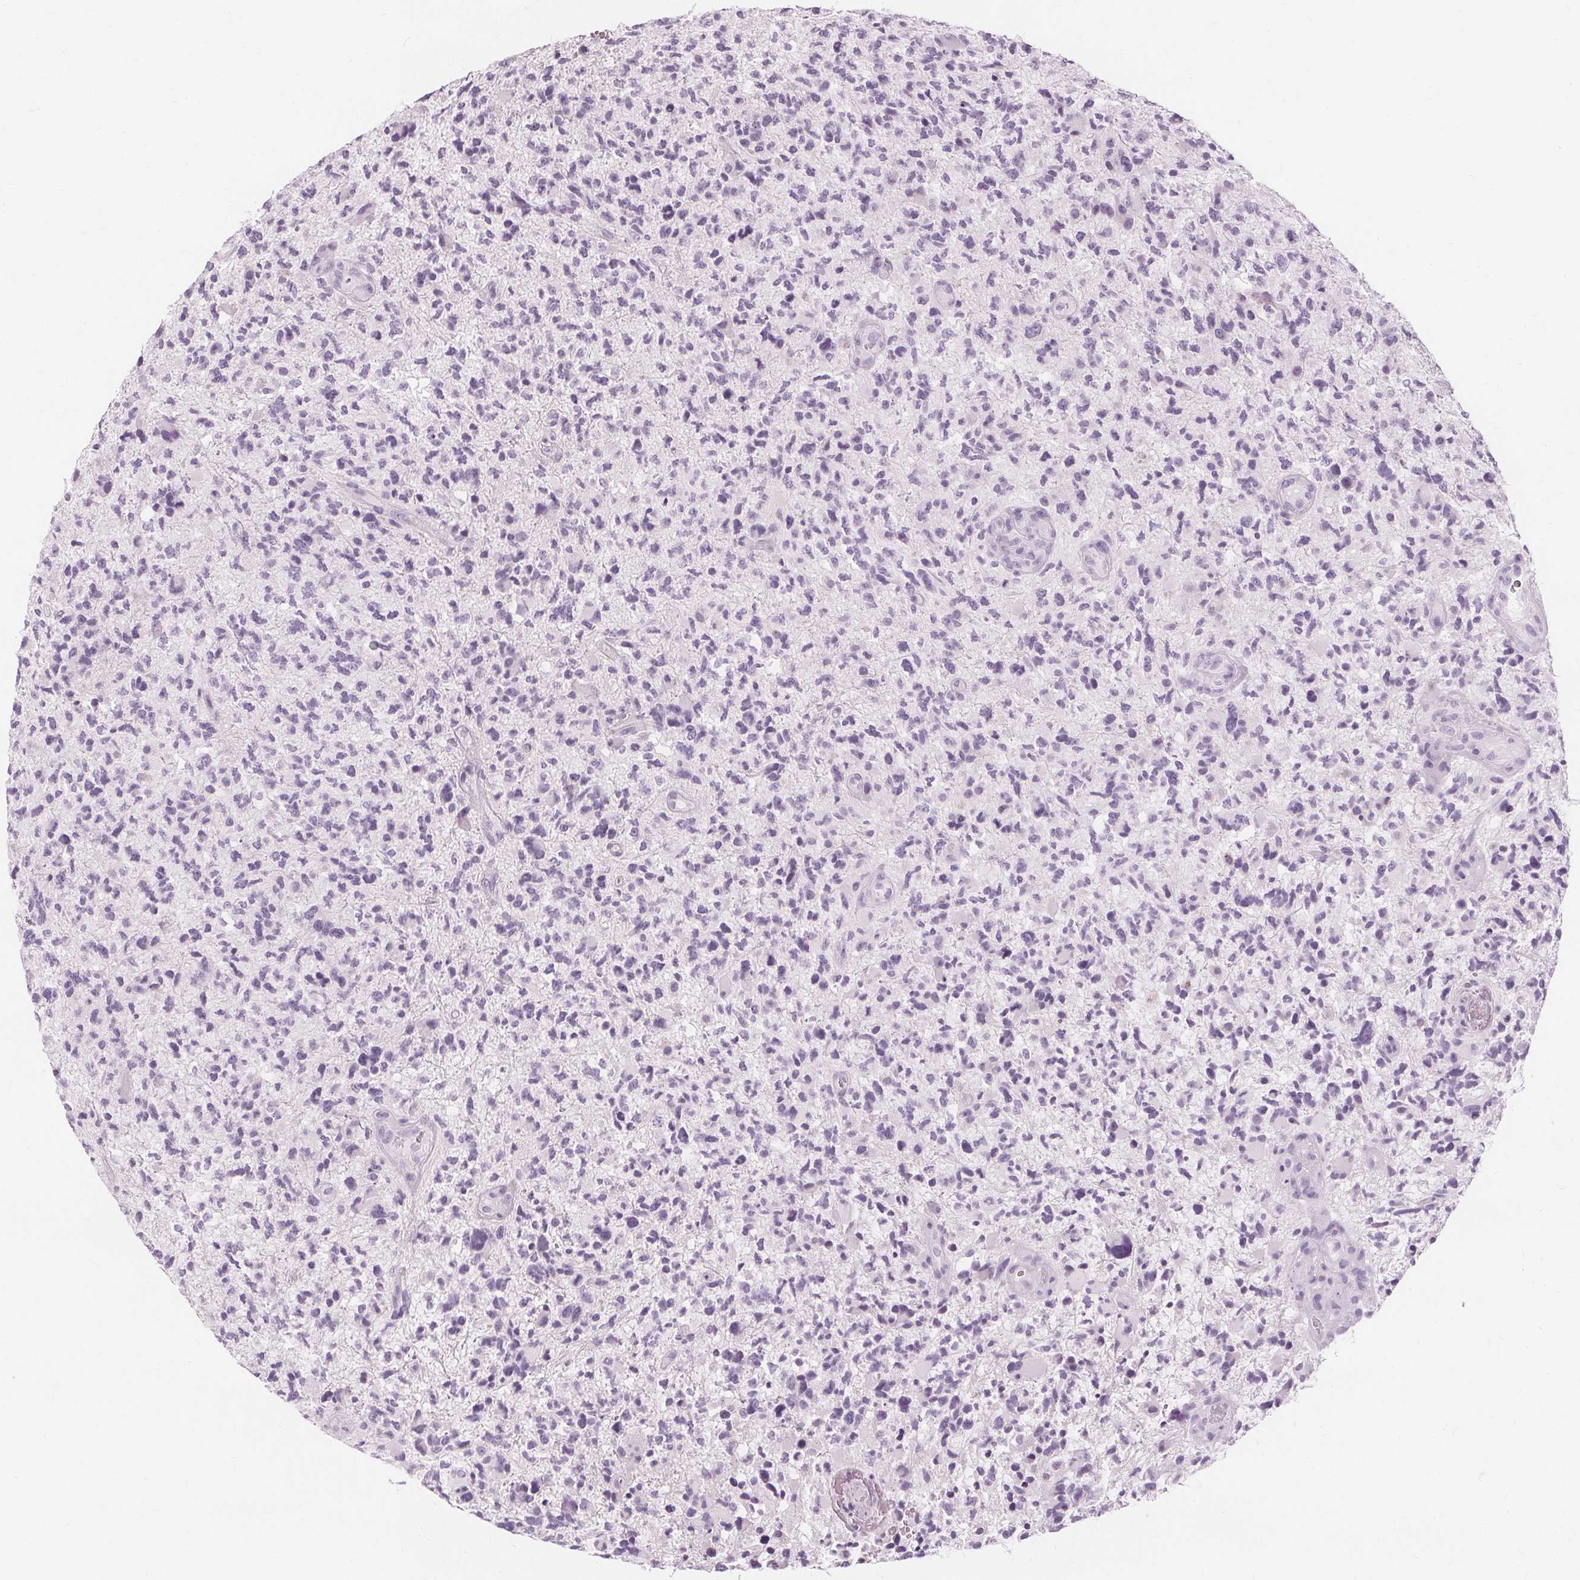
{"staining": {"intensity": "negative", "quantity": "none", "location": "none"}, "tissue": "glioma", "cell_type": "Tumor cells", "image_type": "cancer", "snomed": [{"axis": "morphology", "description": "Glioma, malignant, High grade"}, {"axis": "topography", "description": "Brain"}], "caption": "Immunohistochemical staining of human malignant glioma (high-grade) exhibits no significant positivity in tumor cells.", "gene": "TFF1", "patient": {"sex": "female", "age": 71}}